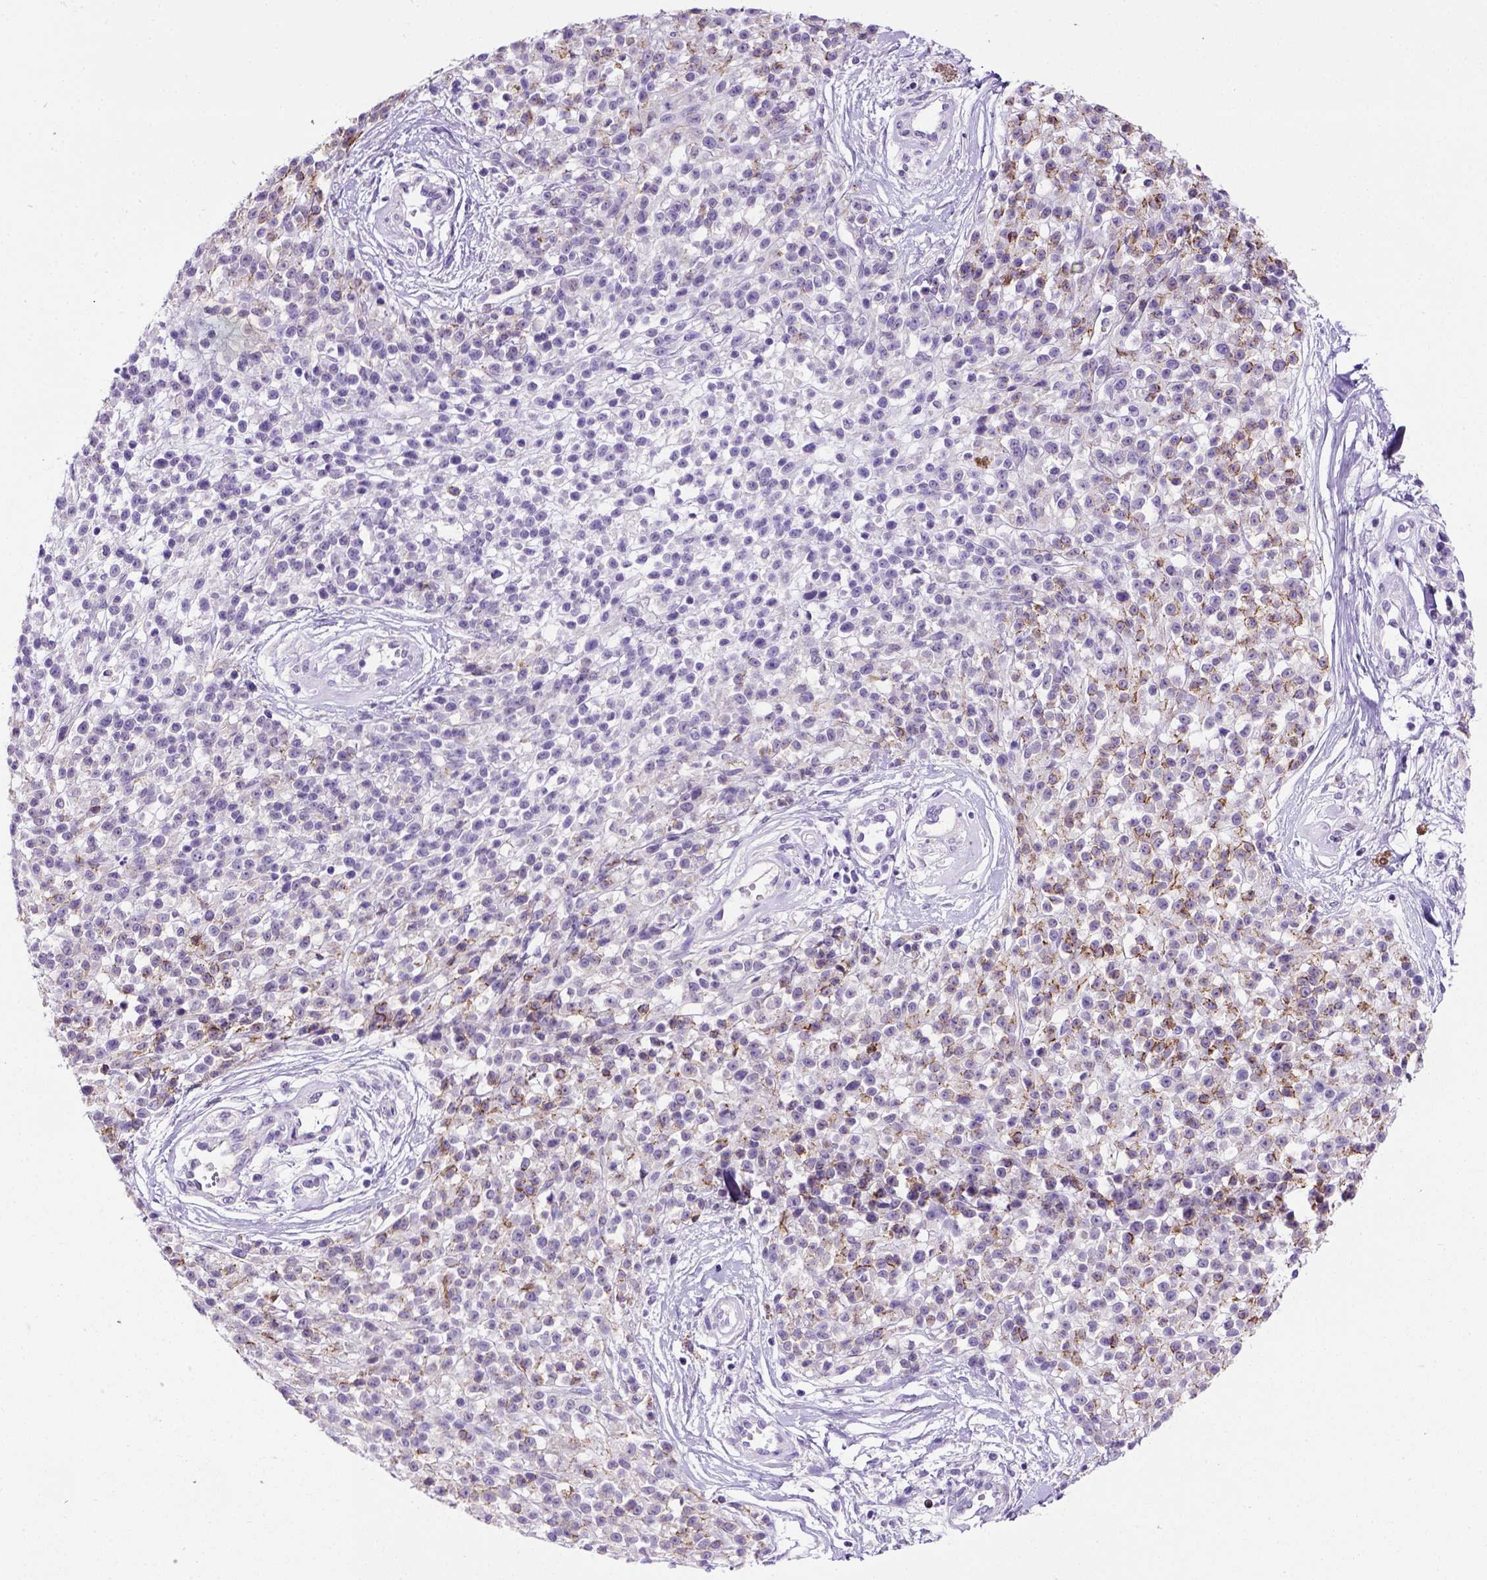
{"staining": {"intensity": "moderate", "quantity": "<25%", "location": "cytoplasmic/membranous"}, "tissue": "melanoma", "cell_type": "Tumor cells", "image_type": "cancer", "snomed": [{"axis": "morphology", "description": "Malignant melanoma, NOS"}, {"axis": "topography", "description": "Skin"}, {"axis": "topography", "description": "Skin of trunk"}], "caption": "Immunohistochemical staining of human melanoma reveals moderate cytoplasmic/membranous protein staining in approximately <25% of tumor cells.", "gene": "CDH1", "patient": {"sex": "male", "age": 74}}